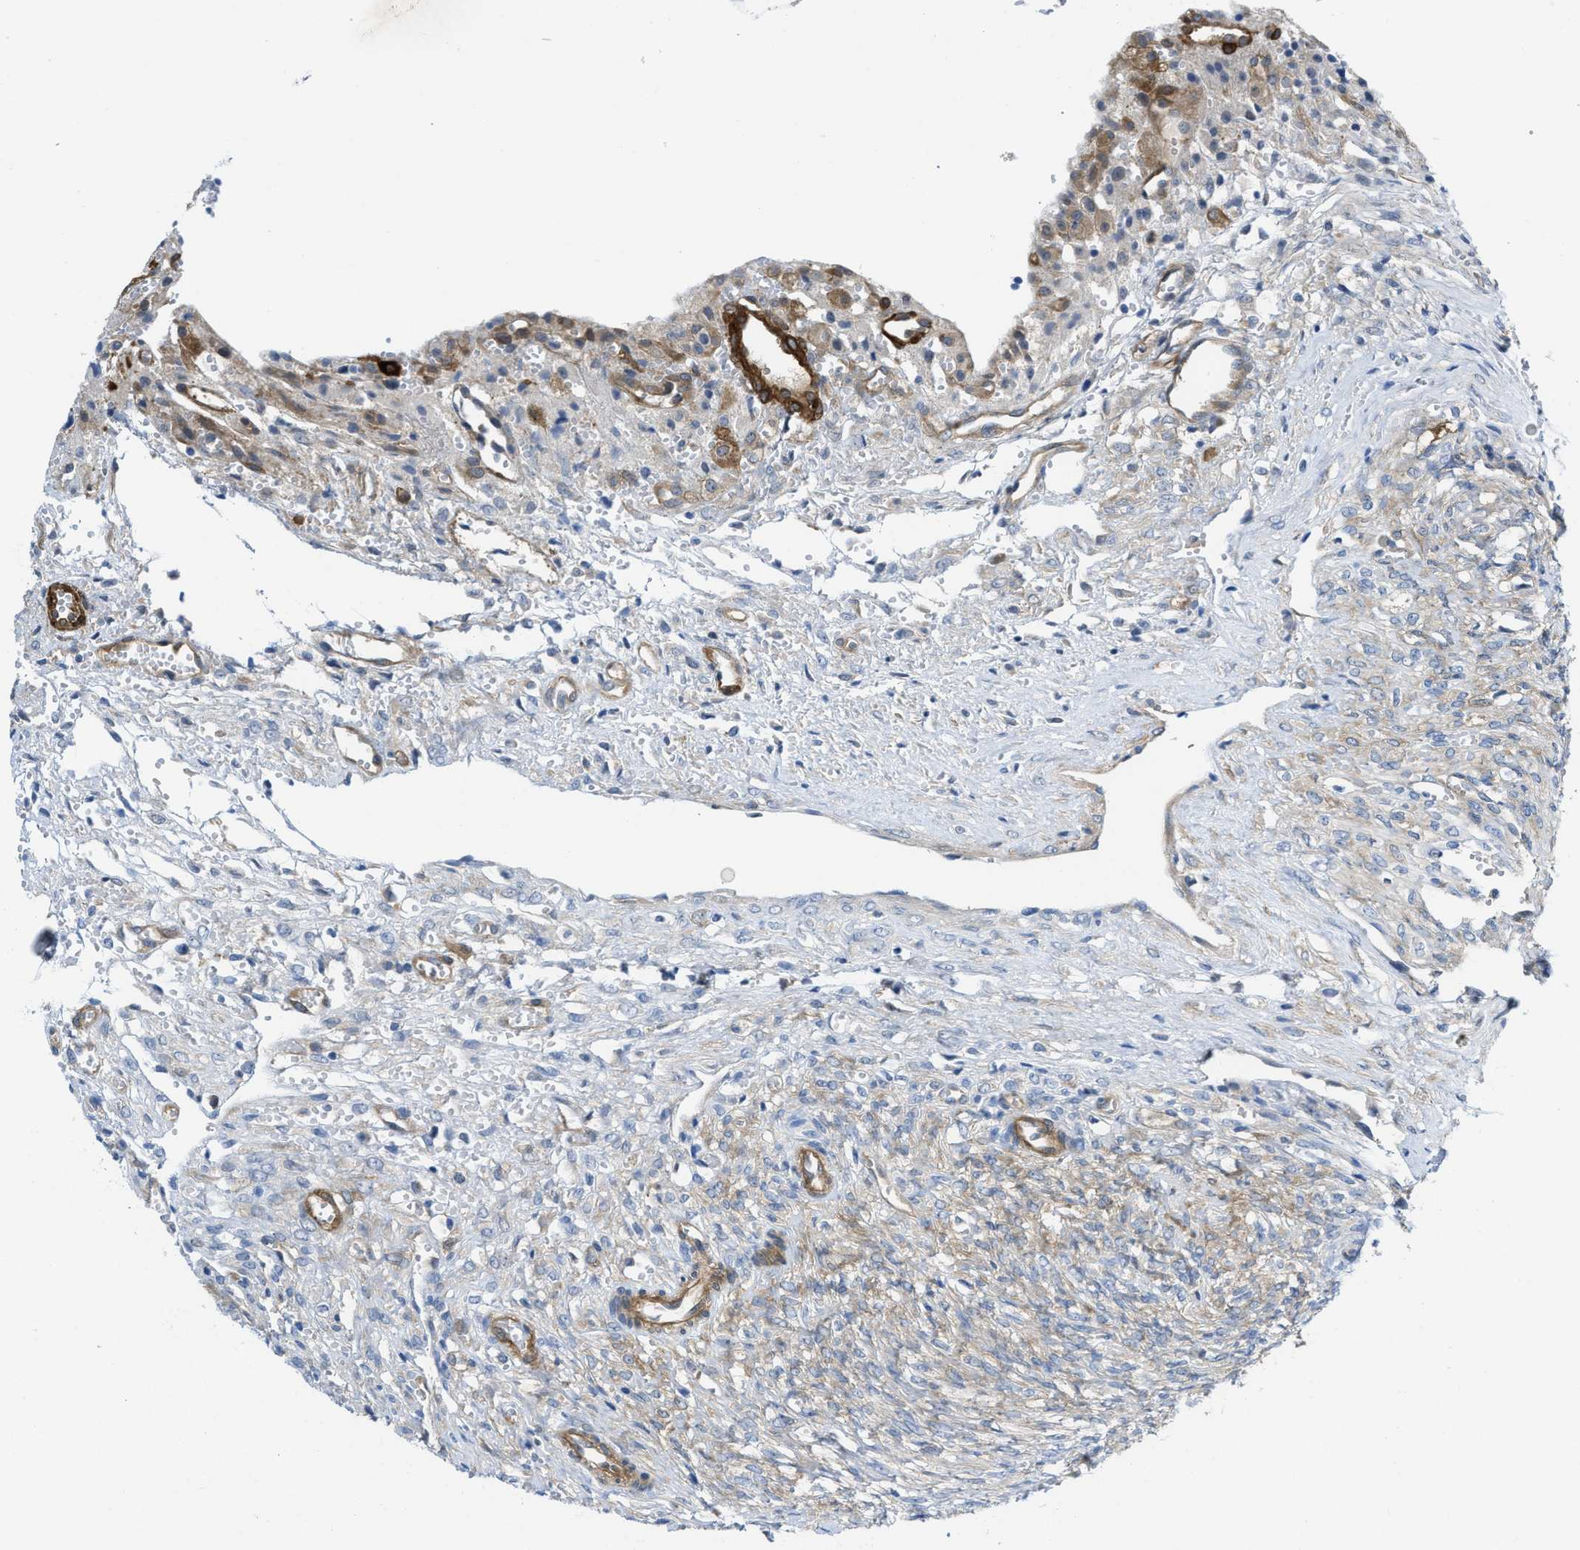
{"staining": {"intensity": "weak", "quantity": "<25%", "location": "cytoplasmic/membranous"}, "tissue": "ovary", "cell_type": "Ovarian stroma cells", "image_type": "normal", "snomed": [{"axis": "morphology", "description": "Normal tissue, NOS"}, {"axis": "topography", "description": "Ovary"}], "caption": "Histopathology image shows no protein expression in ovarian stroma cells of benign ovary.", "gene": "PDLIM5", "patient": {"sex": "female", "age": 56}}